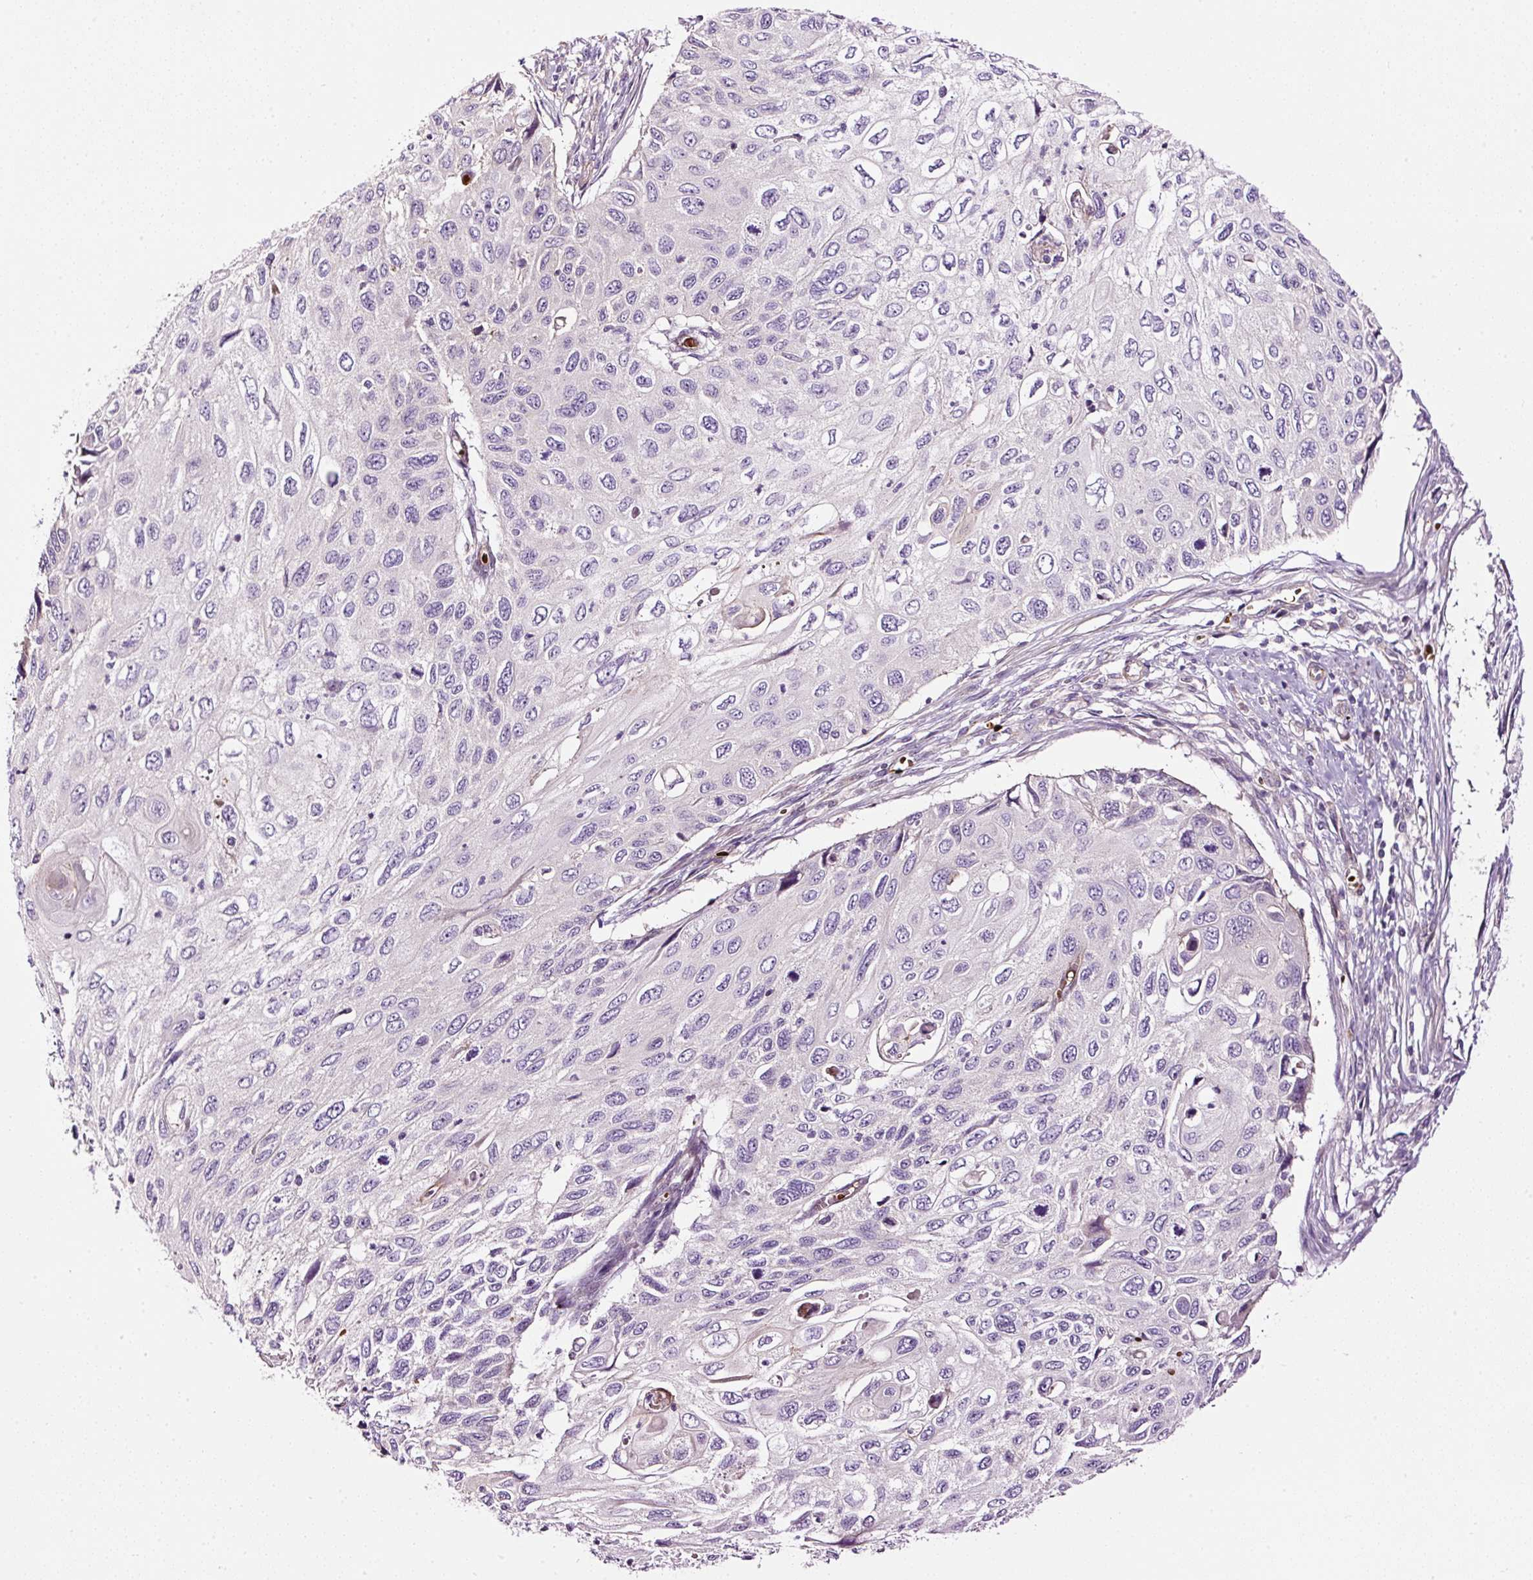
{"staining": {"intensity": "negative", "quantity": "none", "location": "none"}, "tissue": "cervical cancer", "cell_type": "Tumor cells", "image_type": "cancer", "snomed": [{"axis": "morphology", "description": "Squamous cell carcinoma, NOS"}, {"axis": "topography", "description": "Cervix"}], "caption": "Immunohistochemistry (IHC) of squamous cell carcinoma (cervical) demonstrates no expression in tumor cells. (Stains: DAB immunohistochemistry (IHC) with hematoxylin counter stain, Microscopy: brightfield microscopy at high magnification).", "gene": "USHBP1", "patient": {"sex": "female", "age": 70}}